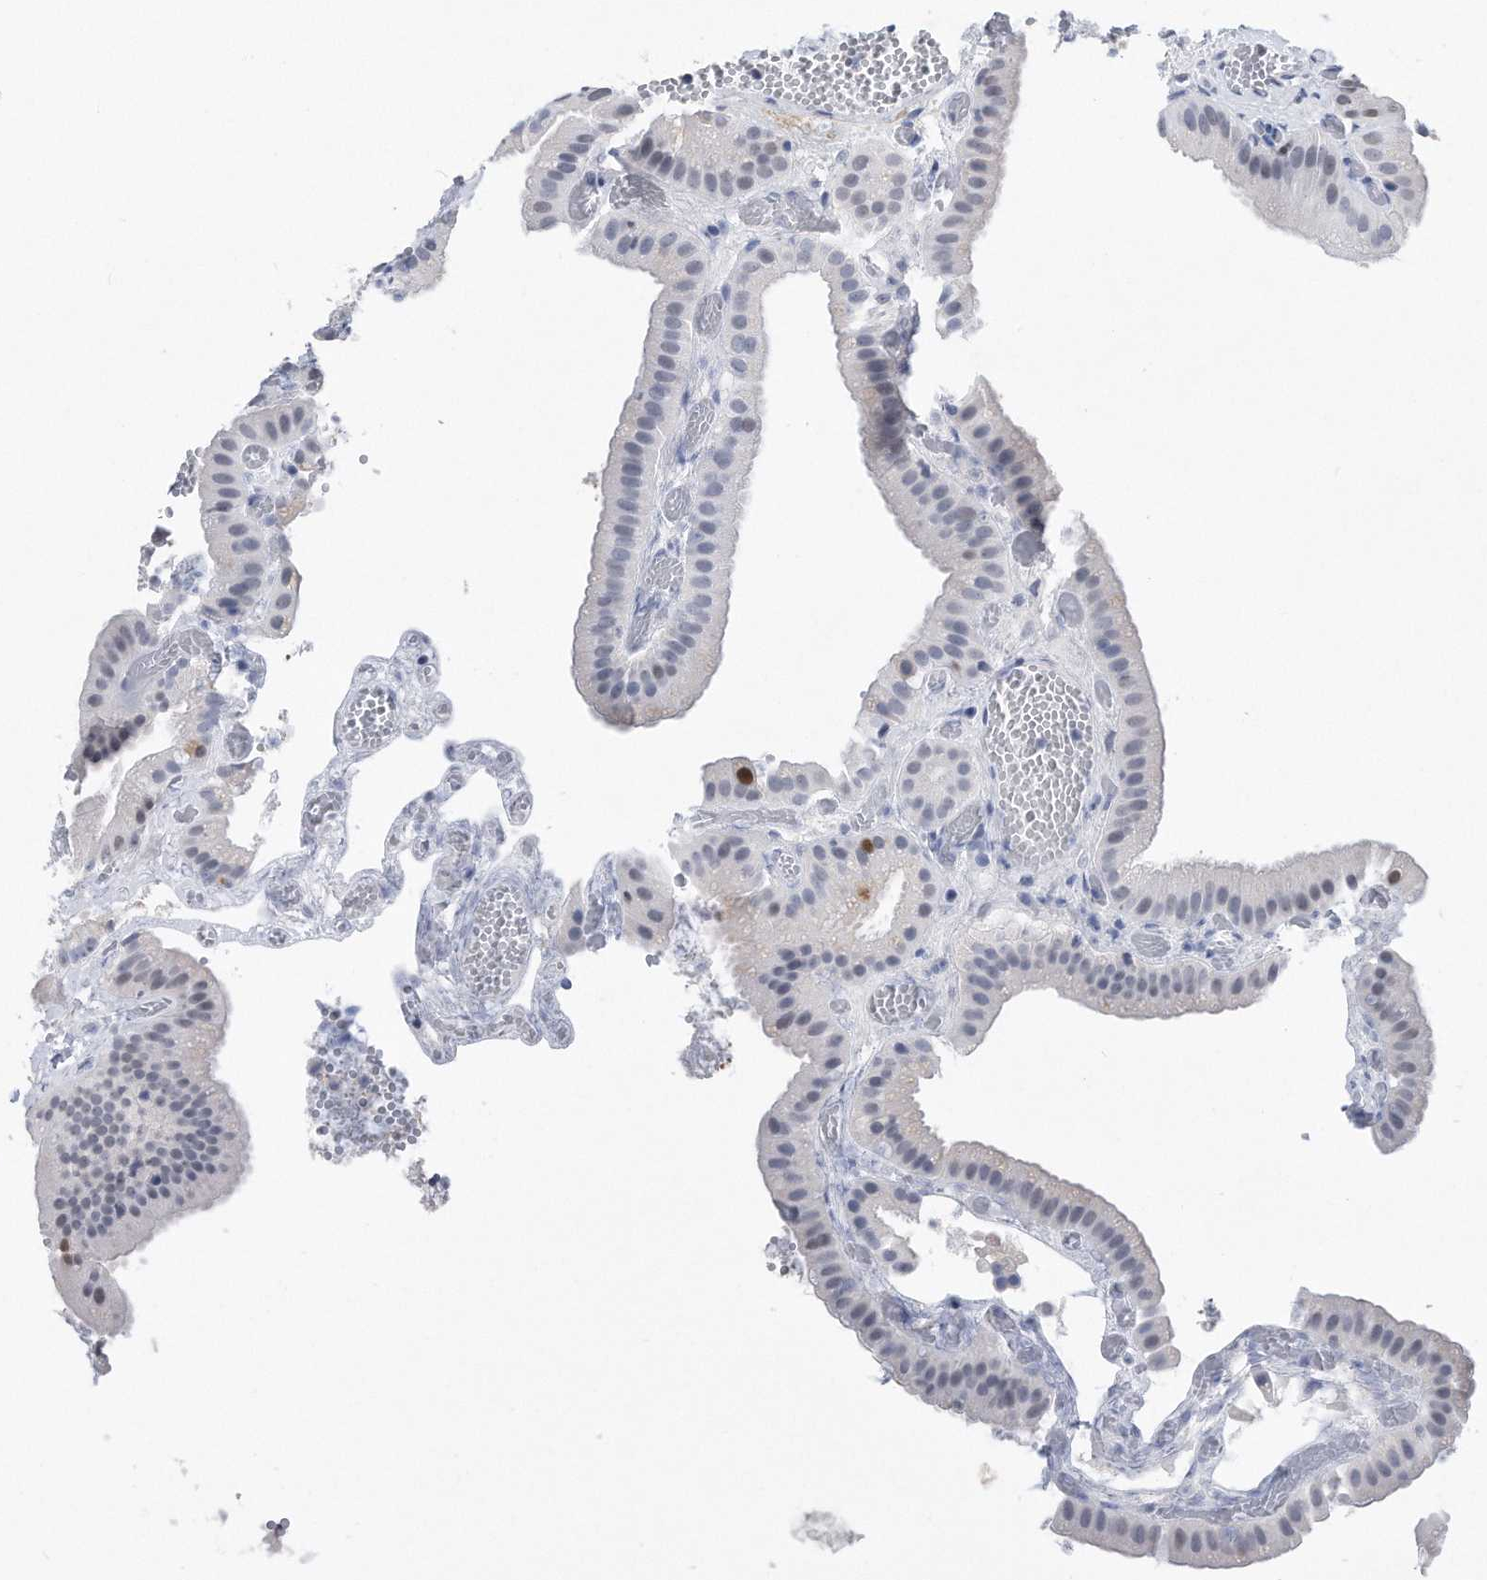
{"staining": {"intensity": "negative", "quantity": "none", "location": "none"}, "tissue": "gallbladder", "cell_type": "Glandular cells", "image_type": "normal", "snomed": [{"axis": "morphology", "description": "Normal tissue, NOS"}, {"axis": "topography", "description": "Gallbladder"}], "caption": "IHC photomicrograph of unremarkable gallbladder: human gallbladder stained with DAB shows no significant protein positivity in glandular cells. Nuclei are stained in blue.", "gene": "PCNA", "patient": {"sex": "female", "age": 64}}